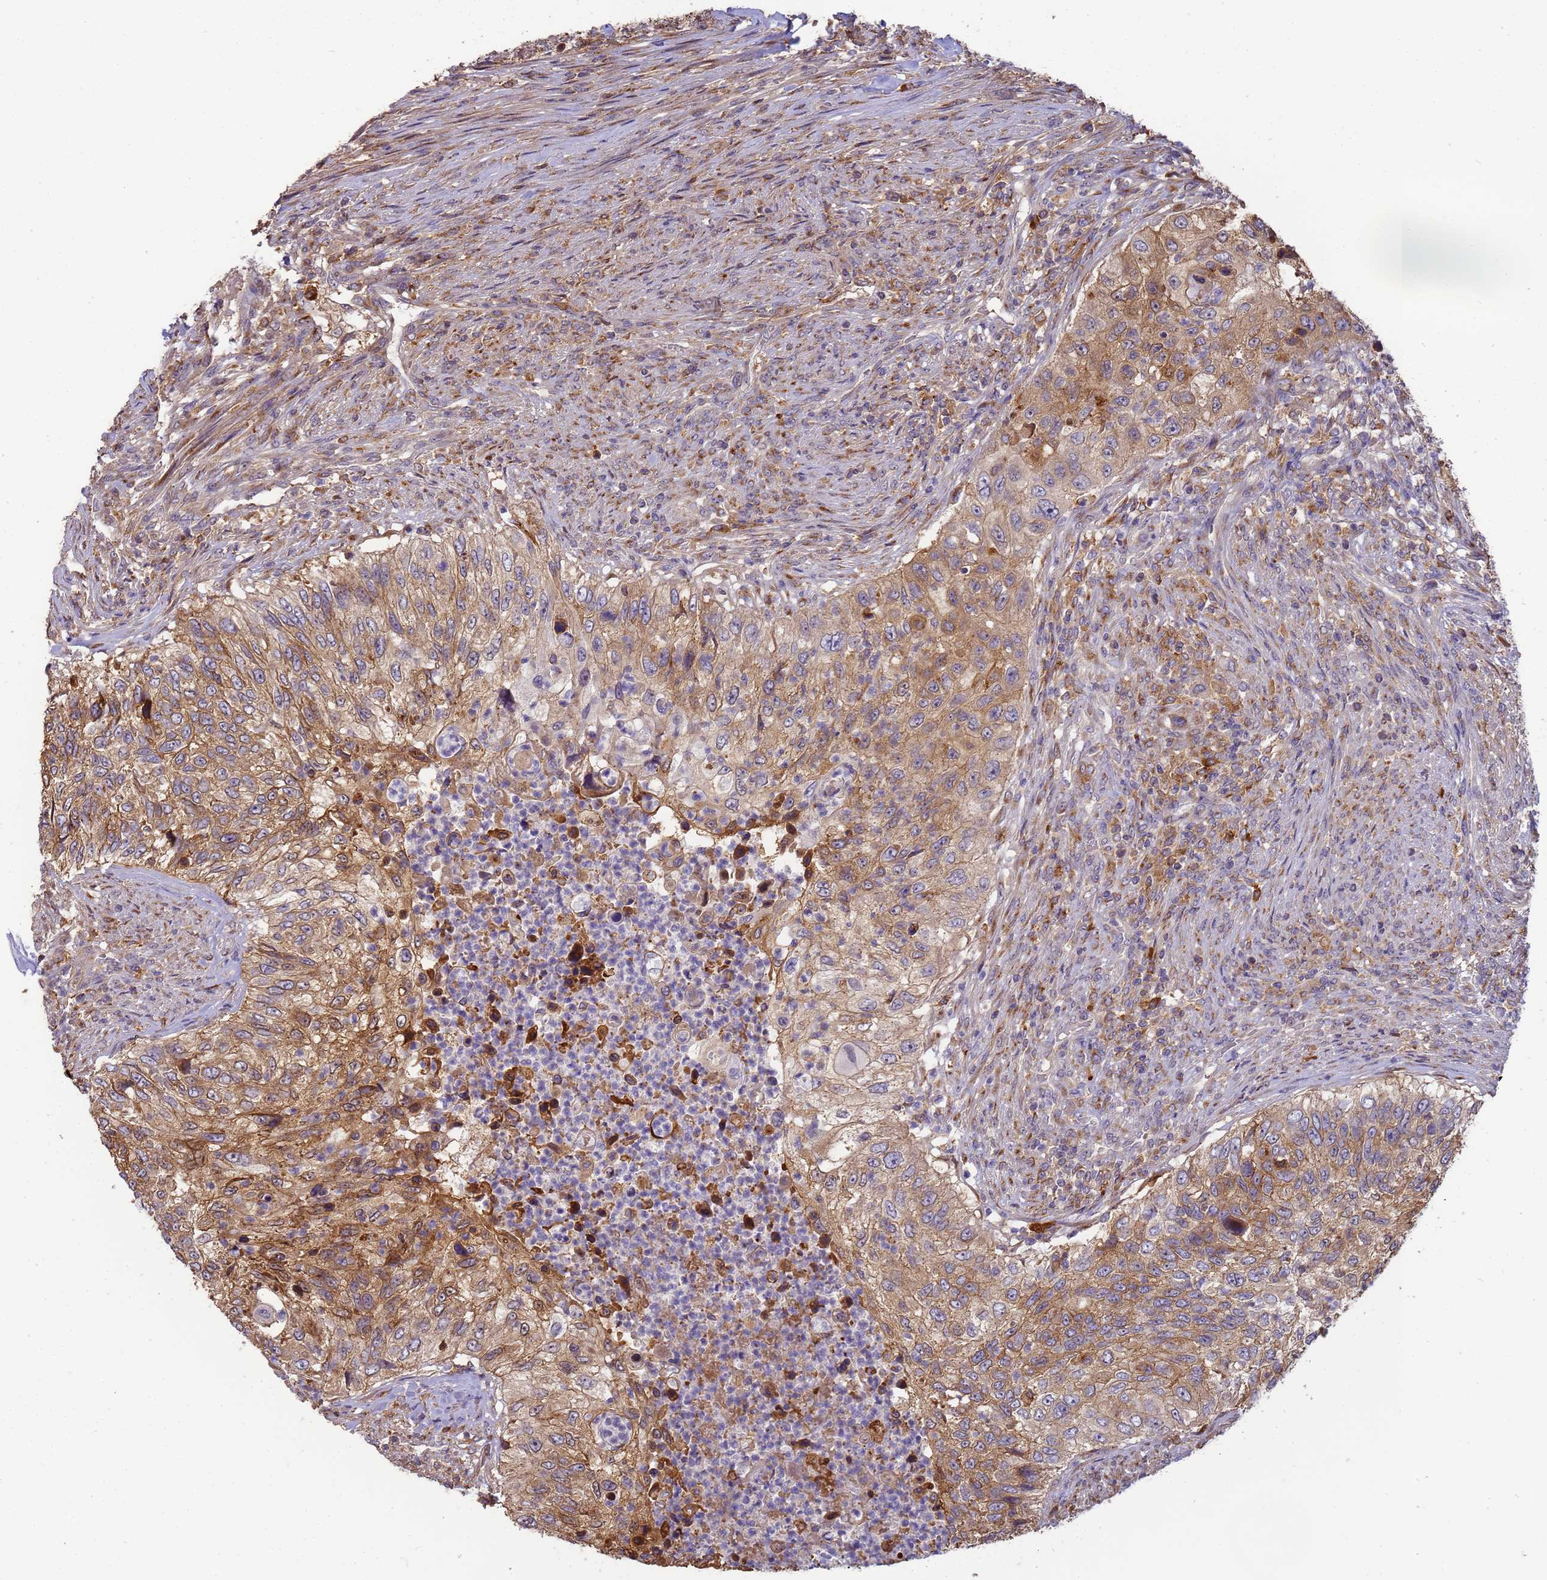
{"staining": {"intensity": "moderate", "quantity": ">75%", "location": "cytoplasmic/membranous"}, "tissue": "urothelial cancer", "cell_type": "Tumor cells", "image_type": "cancer", "snomed": [{"axis": "morphology", "description": "Urothelial carcinoma, High grade"}, {"axis": "topography", "description": "Urinary bladder"}], "caption": "Urothelial cancer tissue shows moderate cytoplasmic/membranous staining in about >75% of tumor cells, visualized by immunohistochemistry.", "gene": "M6PR", "patient": {"sex": "female", "age": 60}}